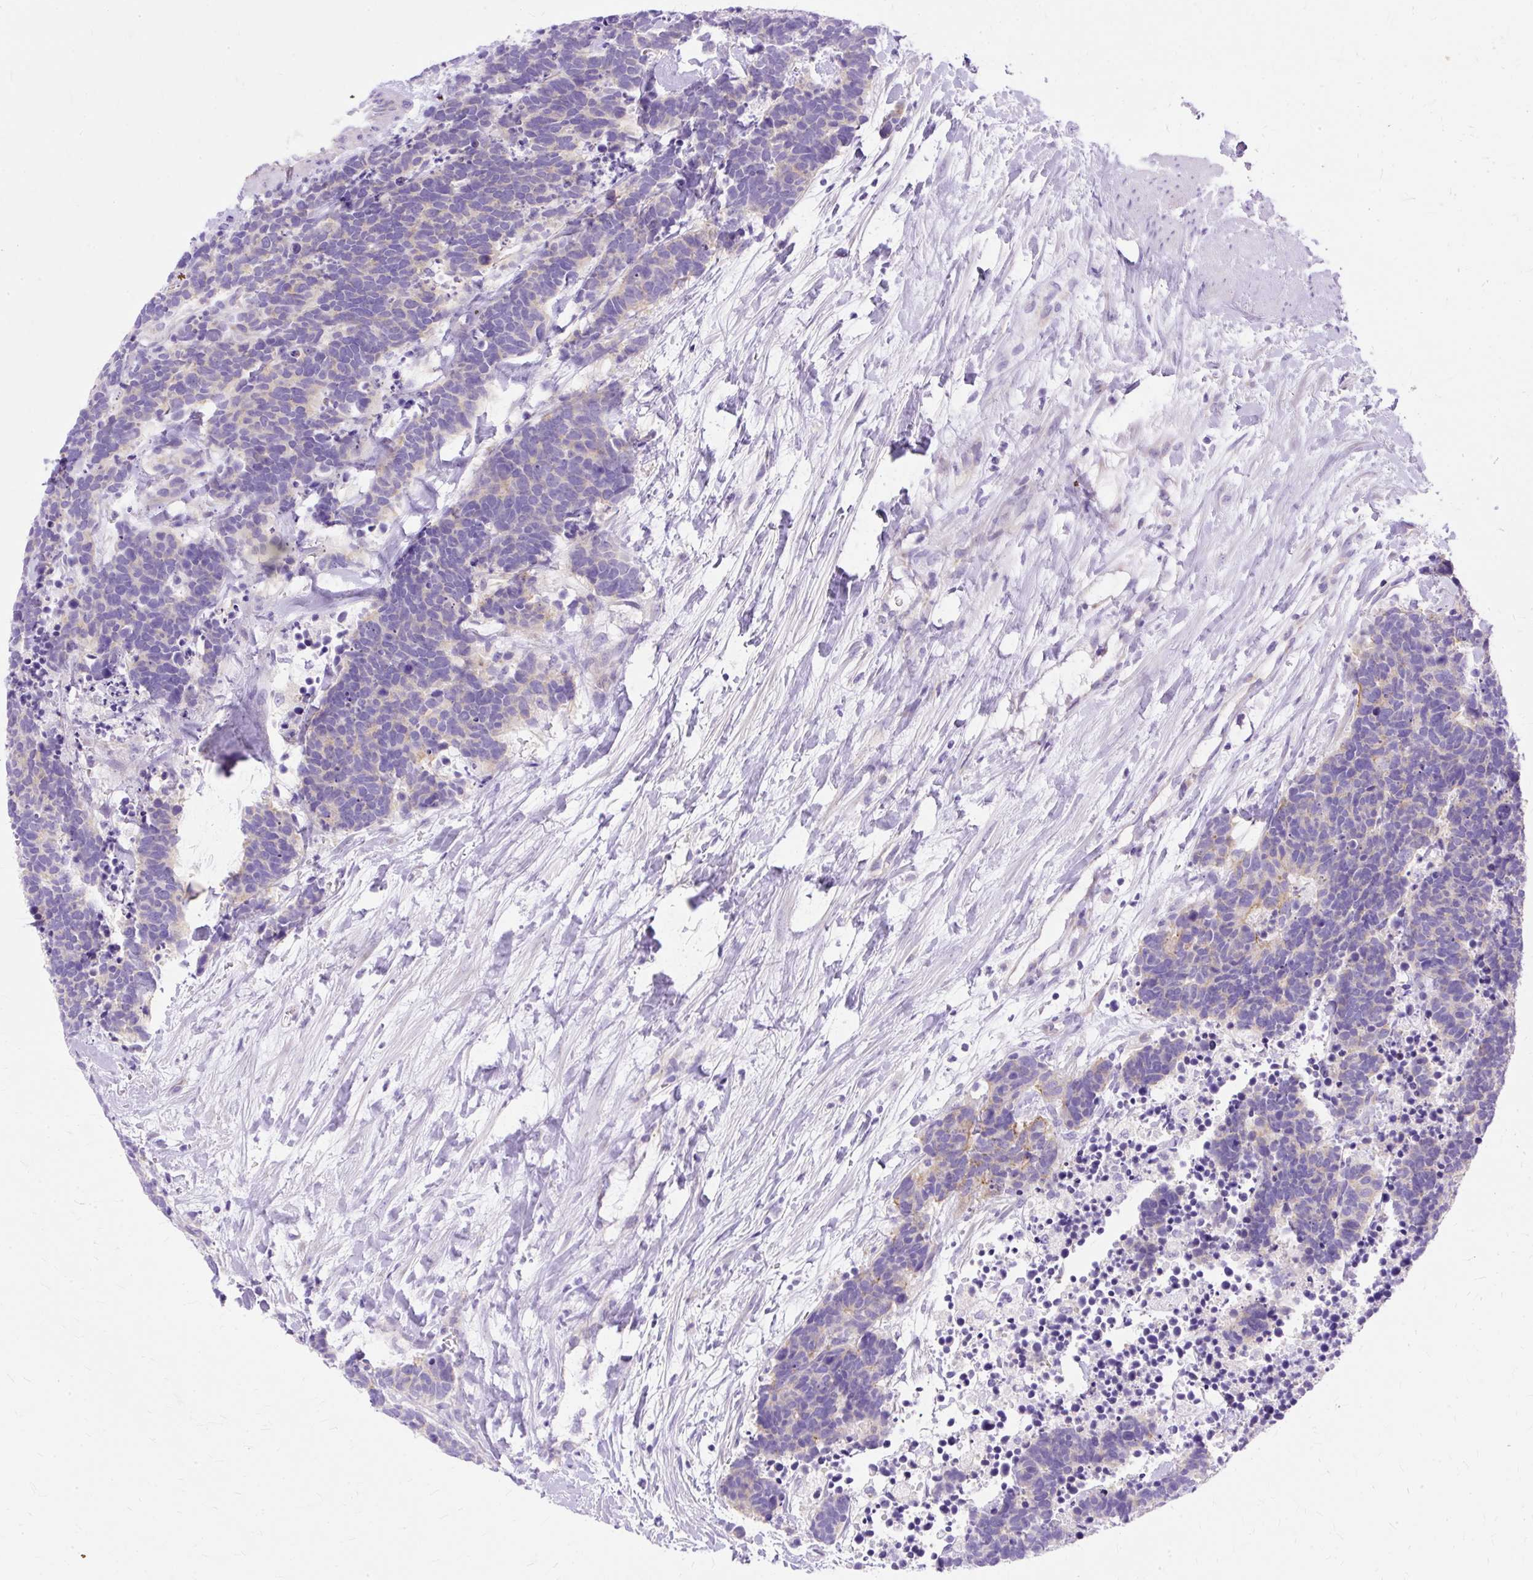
{"staining": {"intensity": "weak", "quantity": "<25%", "location": "cytoplasmic/membranous"}, "tissue": "carcinoid", "cell_type": "Tumor cells", "image_type": "cancer", "snomed": [{"axis": "morphology", "description": "Carcinoma, NOS"}, {"axis": "morphology", "description": "Carcinoid, malignant, NOS"}, {"axis": "topography", "description": "Prostate"}], "caption": "DAB immunohistochemical staining of human carcinoid (malignant) displays no significant positivity in tumor cells.", "gene": "MYO6", "patient": {"sex": "male", "age": 57}}